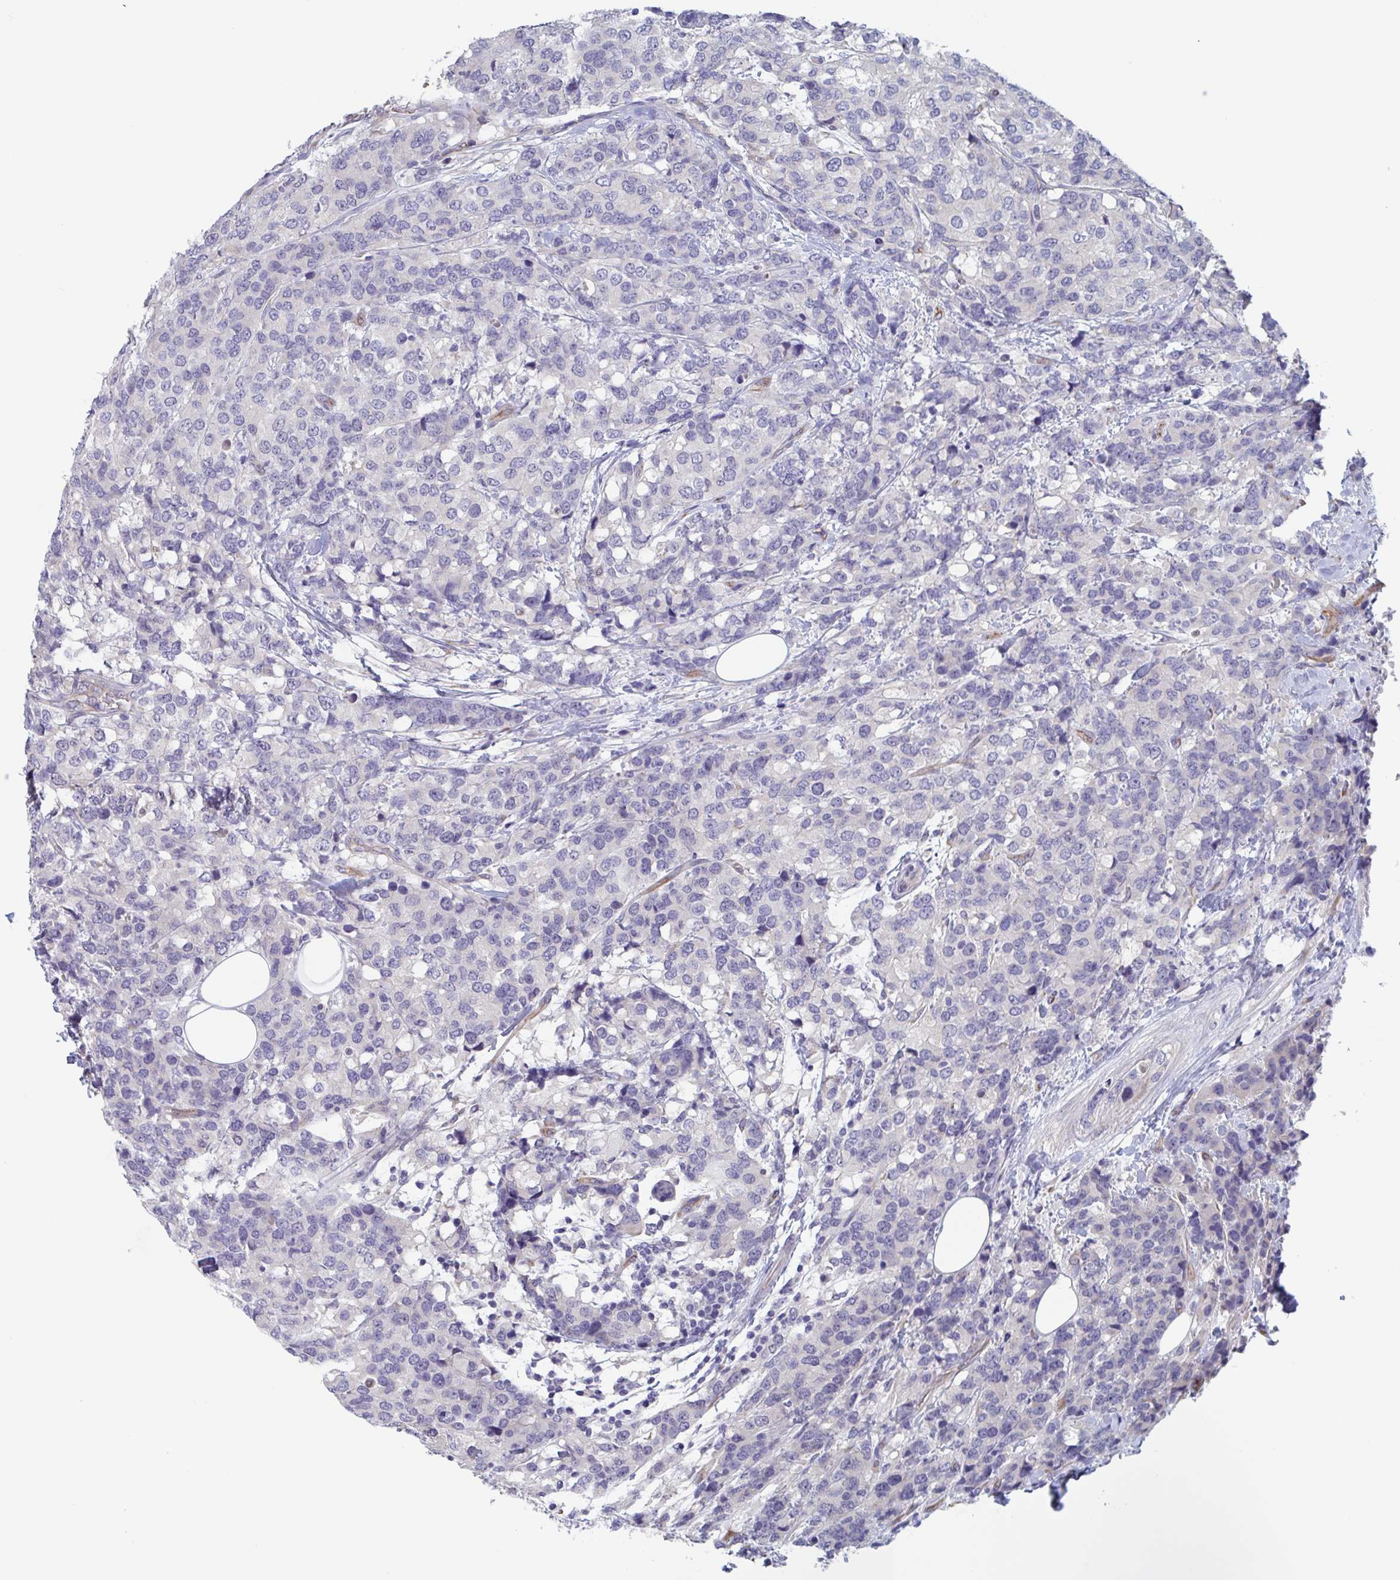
{"staining": {"intensity": "negative", "quantity": "none", "location": "none"}, "tissue": "breast cancer", "cell_type": "Tumor cells", "image_type": "cancer", "snomed": [{"axis": "morphology", "description": "Lobular carcinoma"}, {"axis": "topography", "description": "Breast"}], "caption": "There is no significant expression in tumor cells of breast cancer.", "gene": "ST14", "patient": {"sex": "female", "age": 59}}